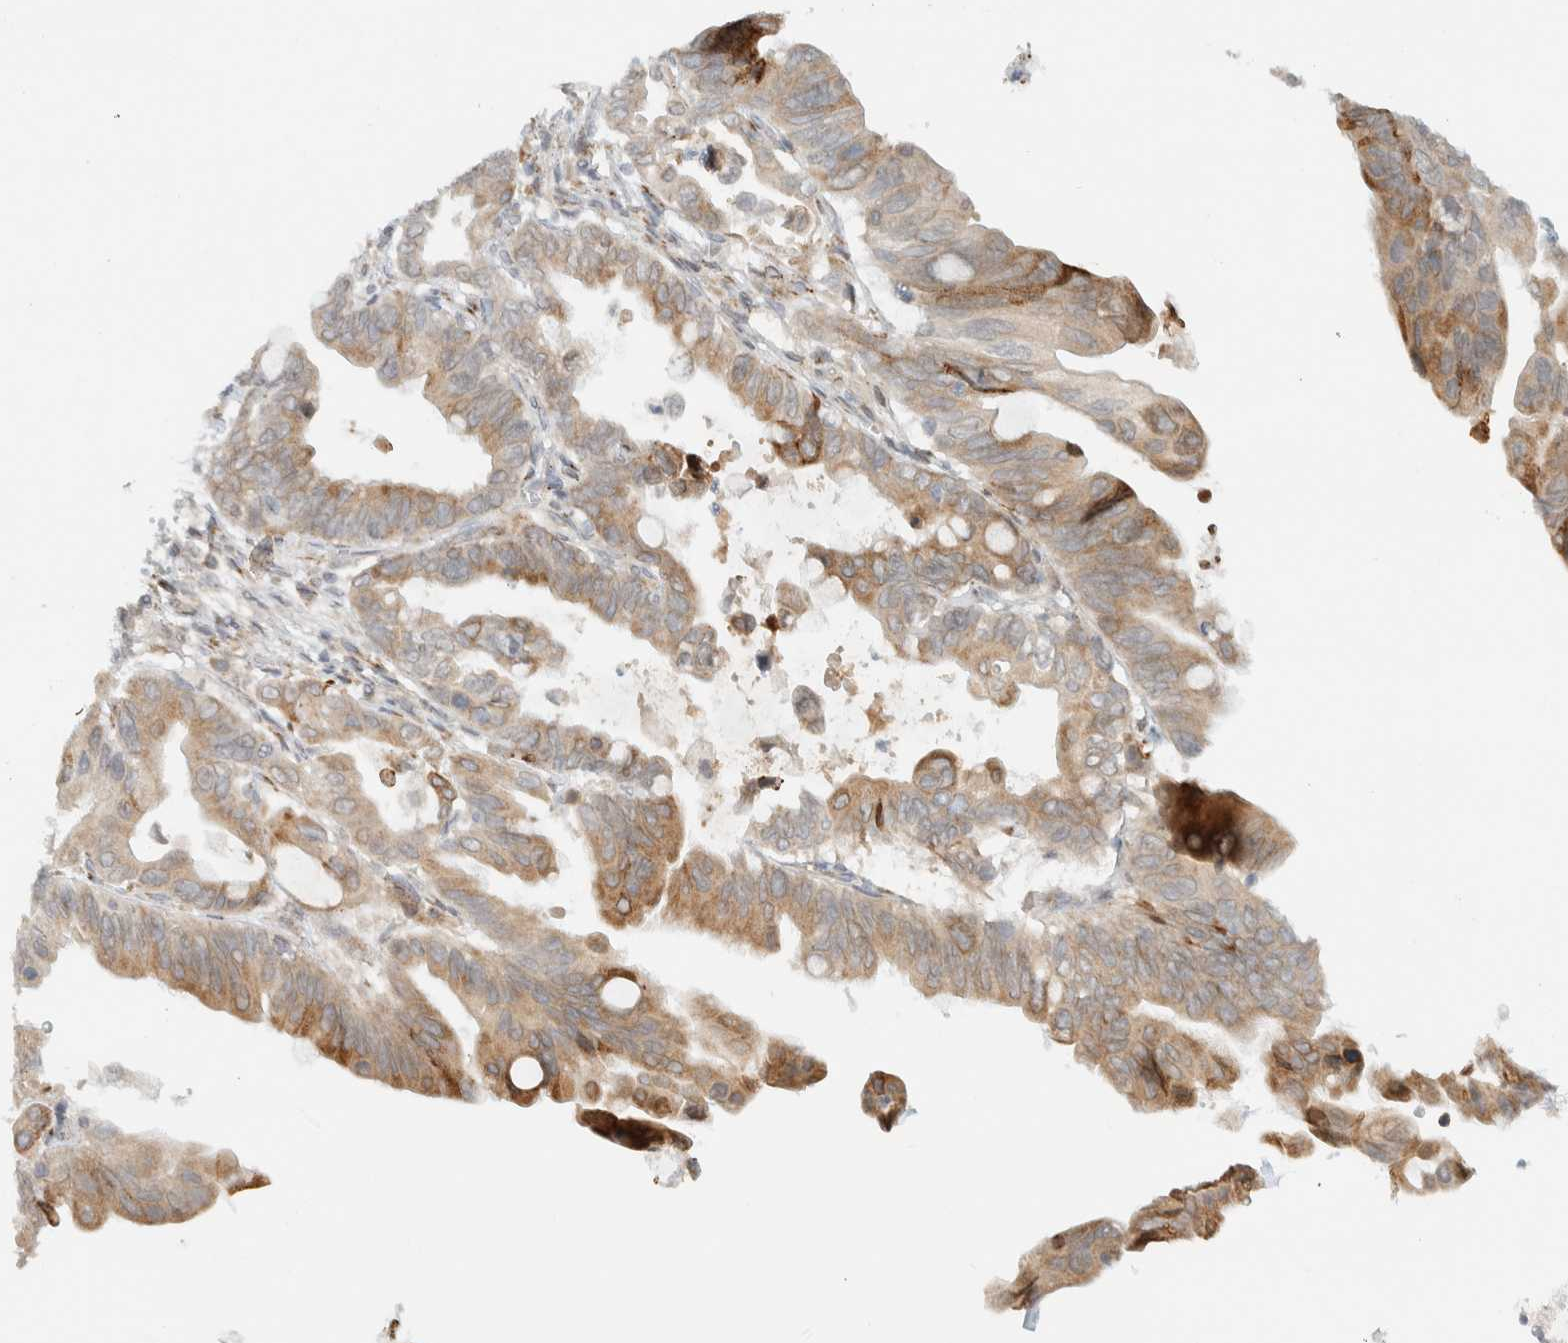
{"staining": {"intensity": "moderate", "quantity": ">75%", "location": "cytoplasmic/membranous"}, "tissue": "pancreatic cancer", "cell_type": "Tumor cells", "image_type": "cancer", "snomed": [{"axis": "morphology", "description": "Adenocarcinoma, NOS"}, {"axis": "topography", "description": "Pancreas"}], "caption": "A brown stain highlights moderate cytoplasmic/membranous staining of a protein in pancreatic adenocarcinoma tumor cells.", "gene": "ITPRID1", "patient": {"sex": "female", "age": 72}}